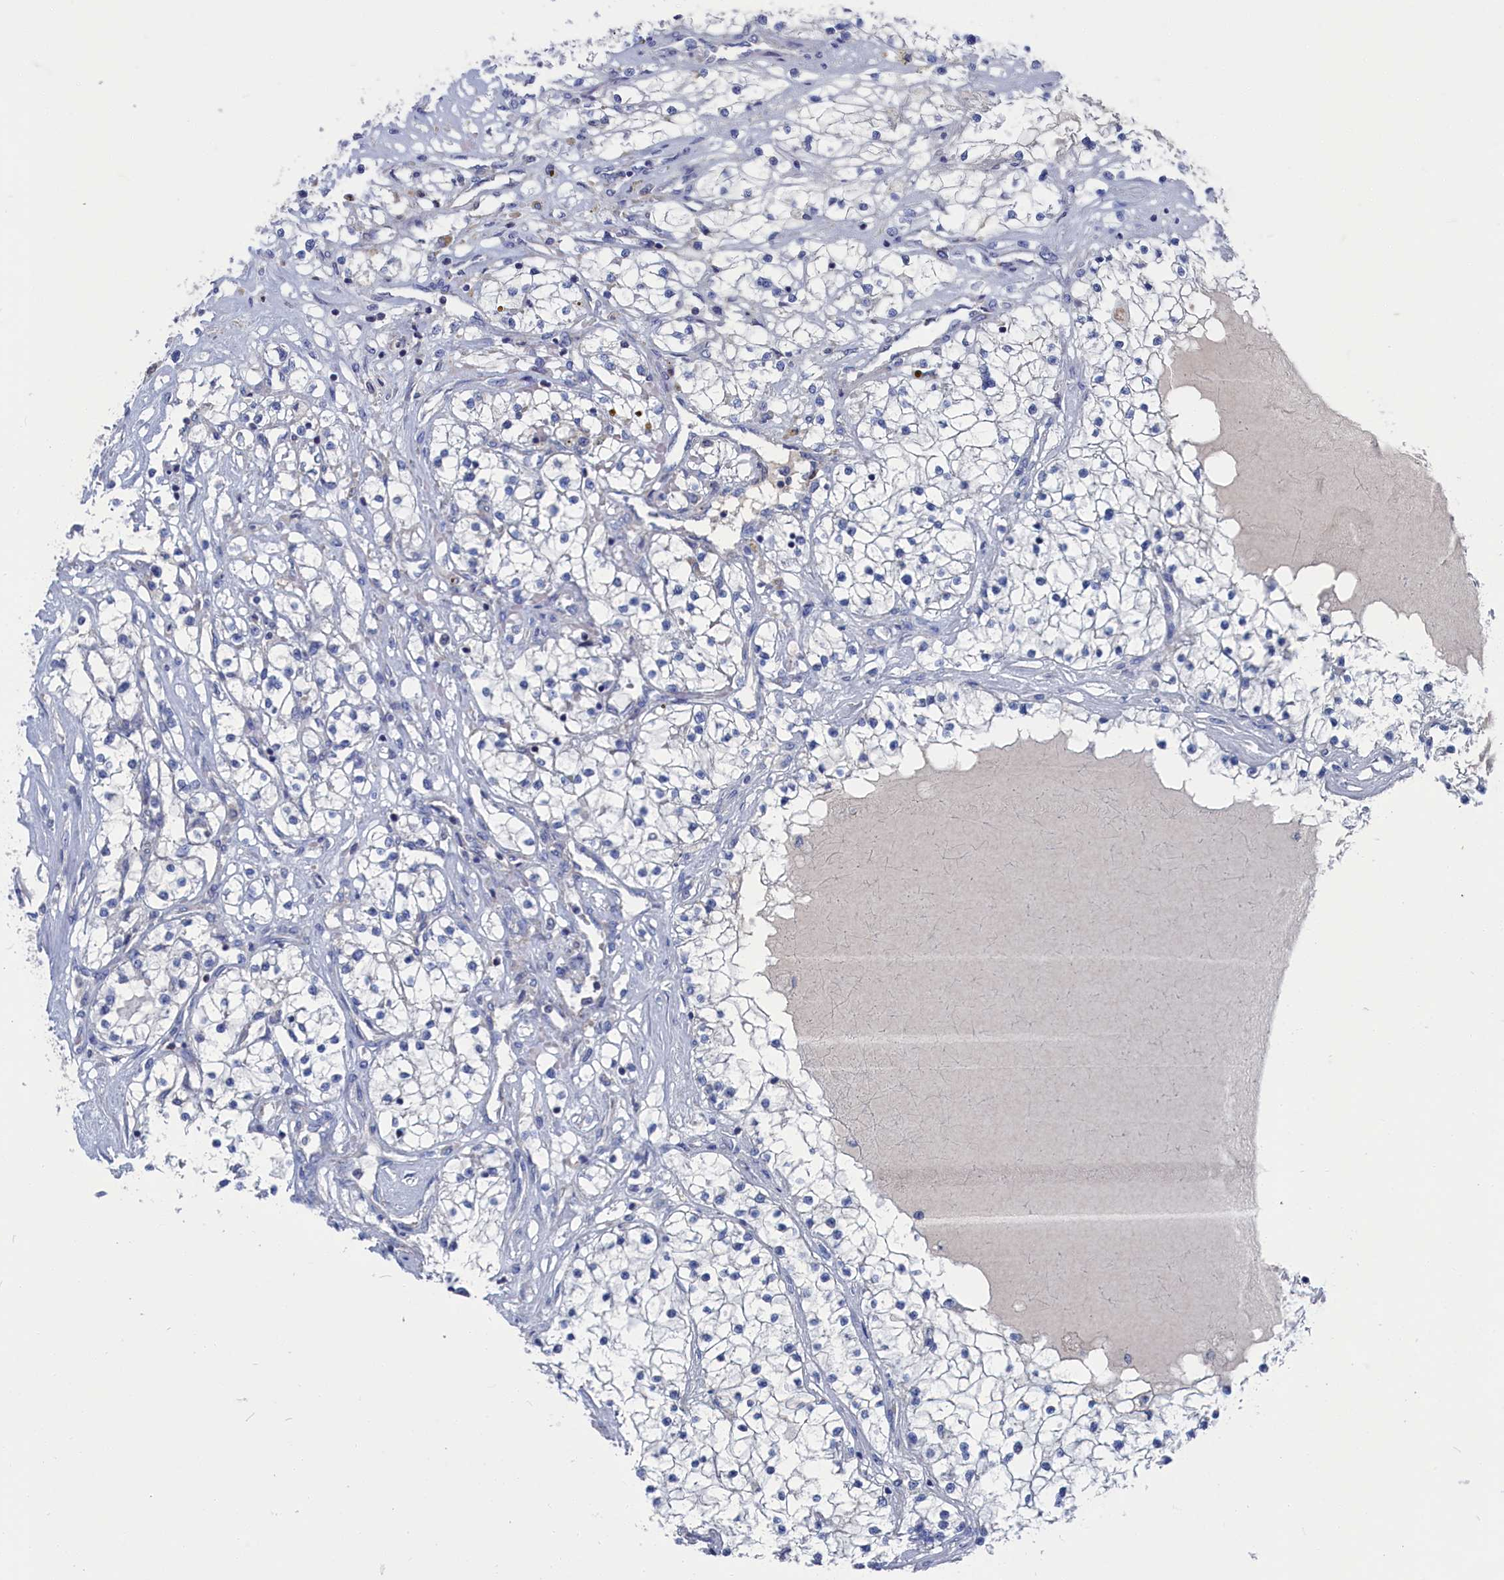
{"staining": {"intensity": "negative", "quantity": "none", "location": "none"}, "tissue": "renal cancer", "cell_type": "Tumor cells", "image_type": "cancer", "snomed": [{"axis": "morphology", "description": "Adenocarcinoma, NOS"}, {"axis": "topography", "description": "Kidney"}], "caption": "High power microscopy image of an immunohistochemistry micrograph of renal cancer, revealing no significant positivity in tumor cells.", "gene": "CEND1", "patient": {"sex": "male", "age": 68}}